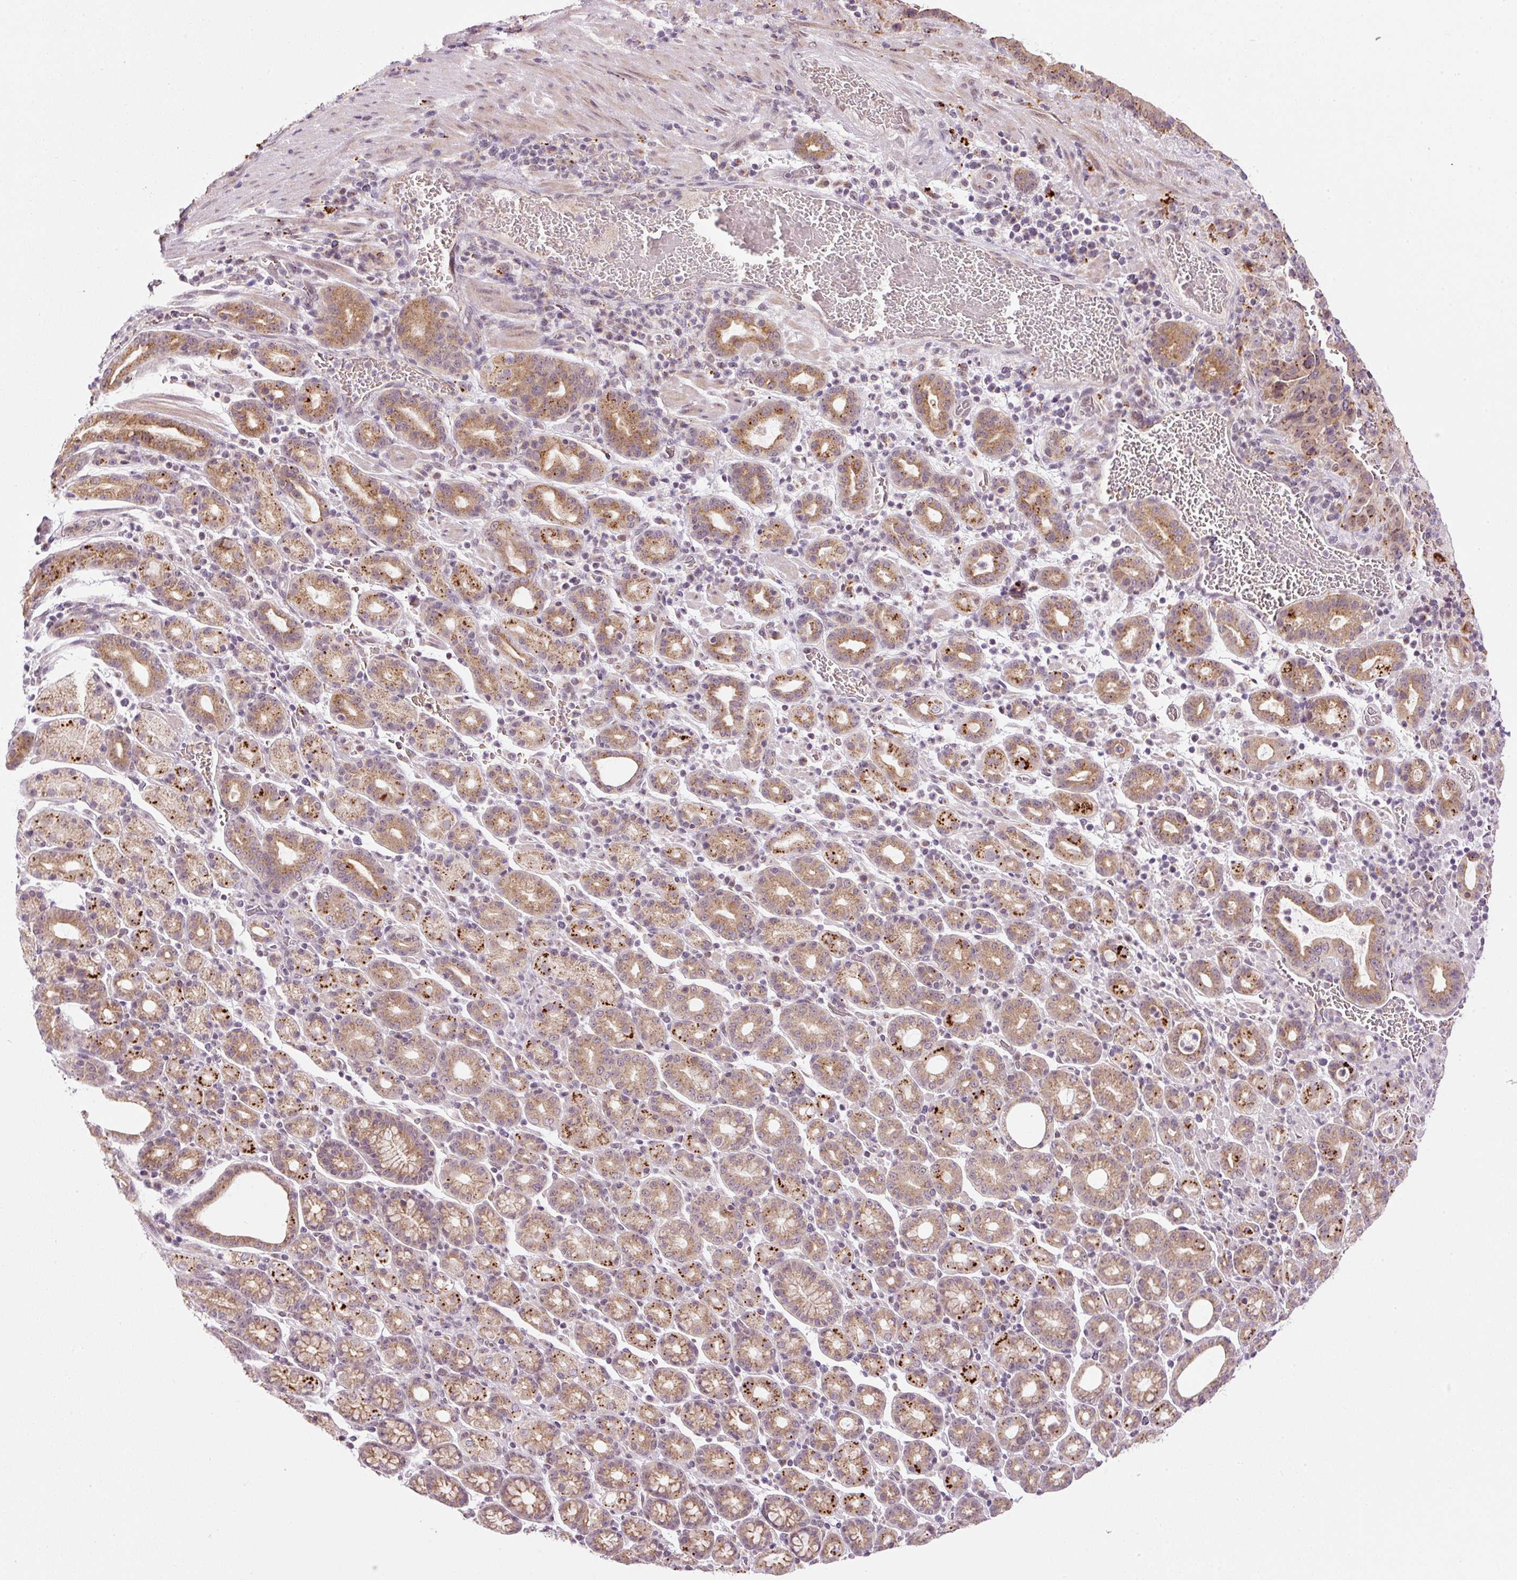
{"staining": {"intensity": "moderate", "quantity": ">75%", "location": "cytoplasmic/membranous"}, "tissue": "stomach cancer", "cell_type": "Tumor cells", "image_type": "cancer", "snomed": [{"axis": "morphology", "description": "Adenocarcinoma, NOS"}, {"axis": "topography", "description": "Stomach"}], "caption": "Adenocarcinoma (stomach) tissue displays moderate cytoplasmic/membranous expression in about >75% of tumor cells, visualized by immunohistochemistry.", "gene": "ZNF639", "patient": {"sex": "male", "age": 48}}